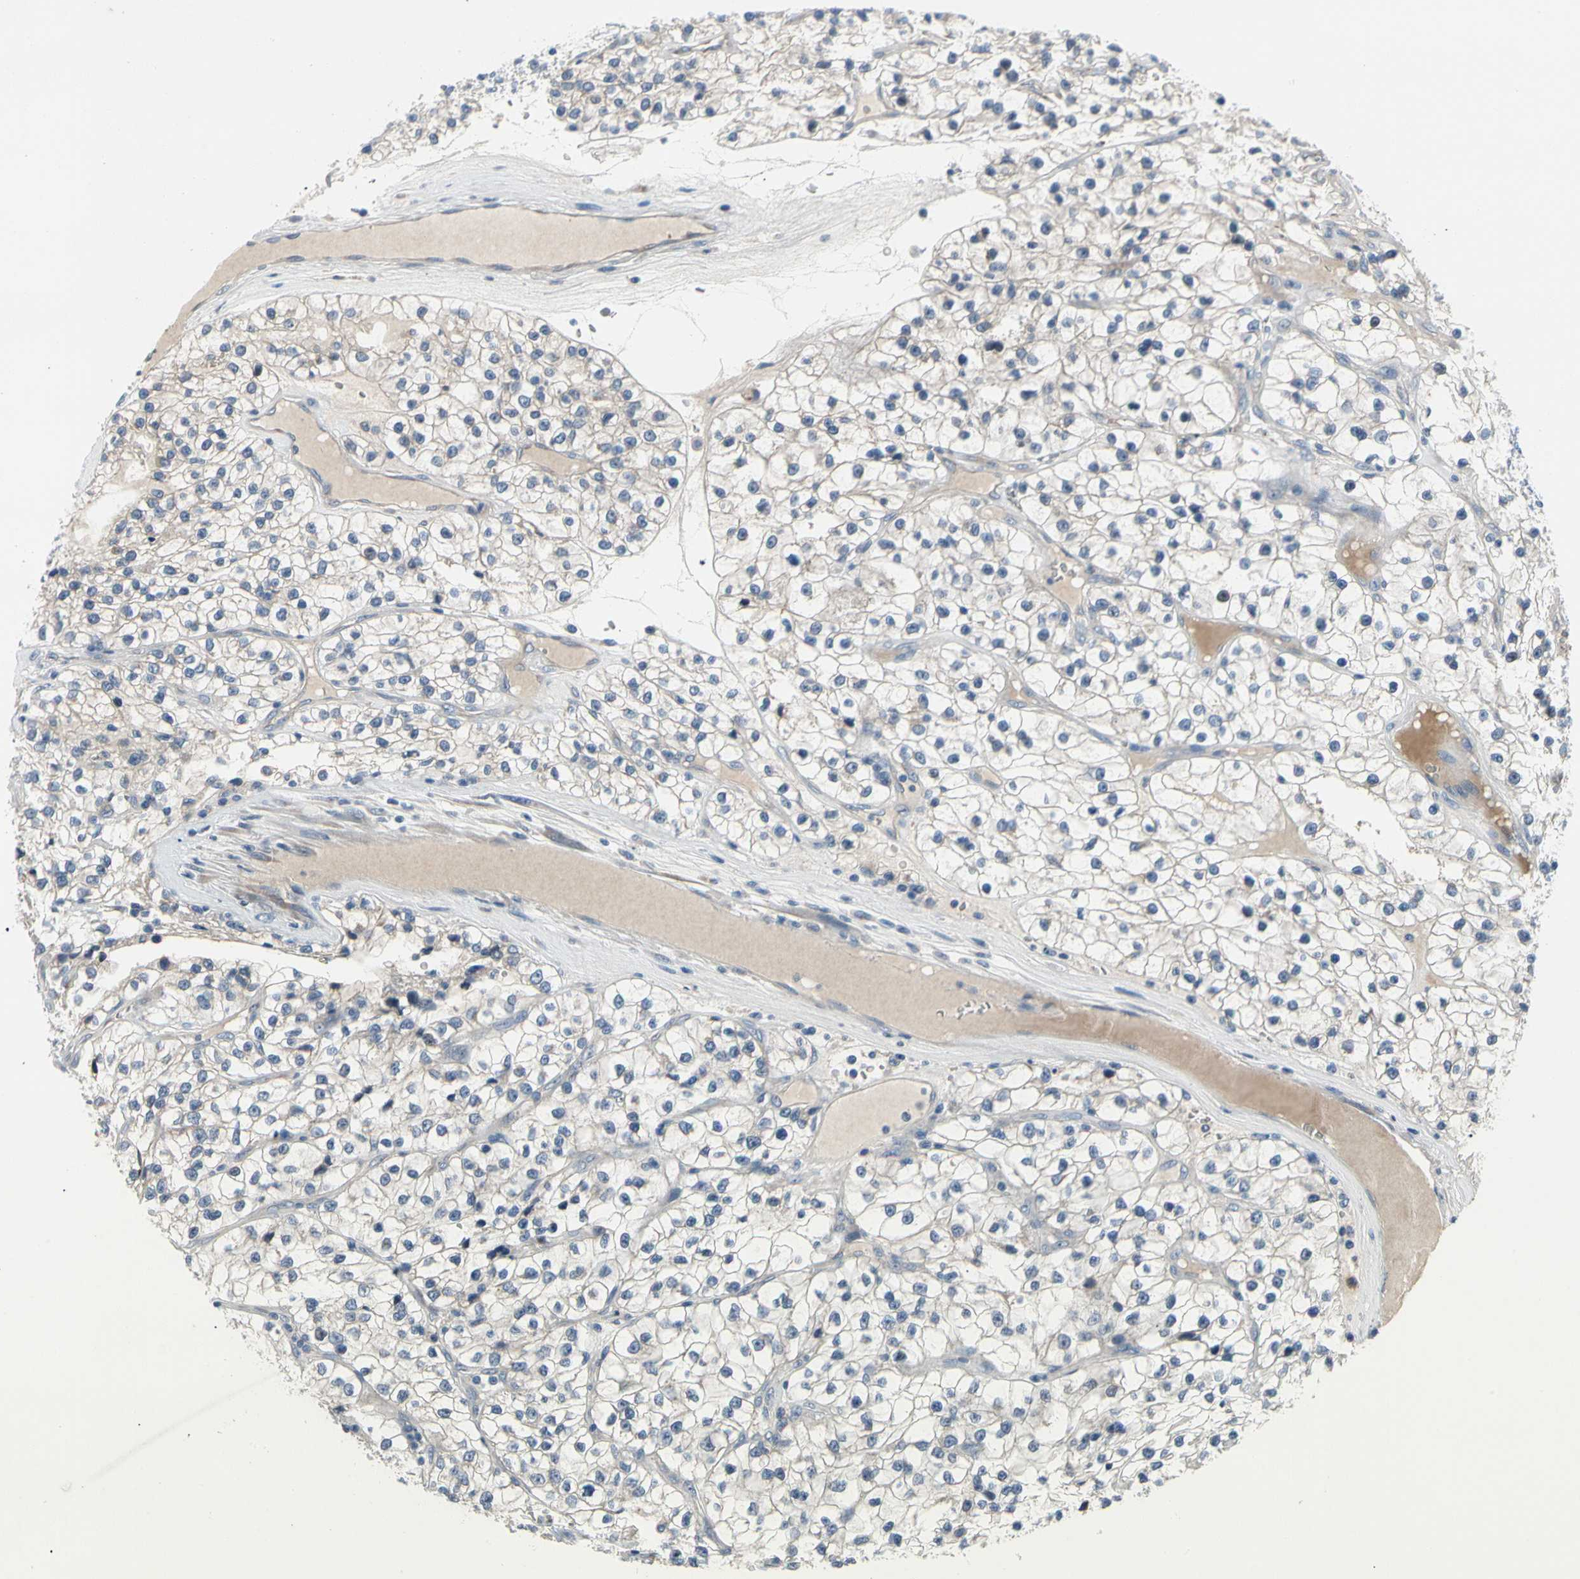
{"staining": {"intensity": "negative", "quantity": "none", "location": "none"}, "tissue": "renal cancer", "cell_type": "Tumor cells", "image_type": "cancer", "snomed": [{"axis": "morphology", "description": "Adenocarcinoma, NOS"}, {"axis": "topography", "description": "Kidney"}], "caption": "An immunohistochemistry histopathology image of renal adenocarcinoma is shown. There is no staining in tumor cells of renal adenocarcinoma.", "gene": "NFASC", "patient": {"sex": "female", "age": 57}}